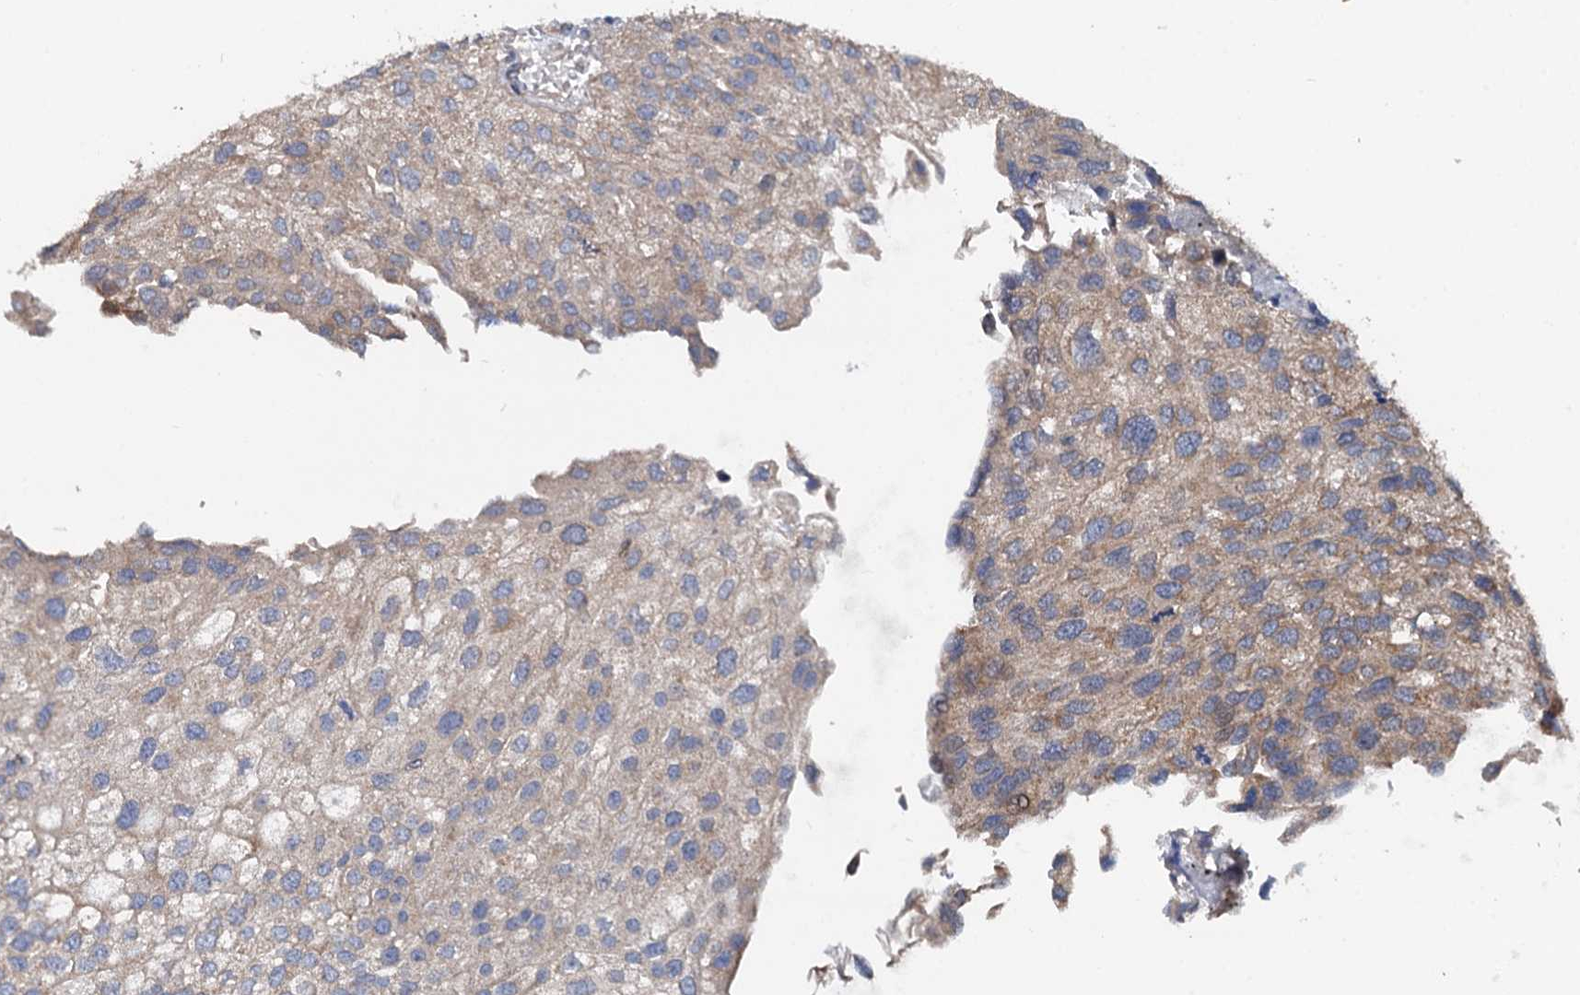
{"staining": {"intensity": "moderate", "quantity": "25%-75%", "location": "cytoplasmic/membranous"}, "tissue": "urothelial cancer", "cell_type": "Tumor cells", "image_type": "cancer", "snomed": [{"axis": "morphology", "description": "Urothelial carcinoma, Low grade"}, {"axis": "topography", "description": "Urinary bladder"}], "caption": "Protein expression by IHC exhibits moderate cytoplasmic/membranous expression in approximately 25%-75% of tumor cells in urothelial cancer.", "gene": "CEP192", "patient": {"sex": "female", "age": 89}}